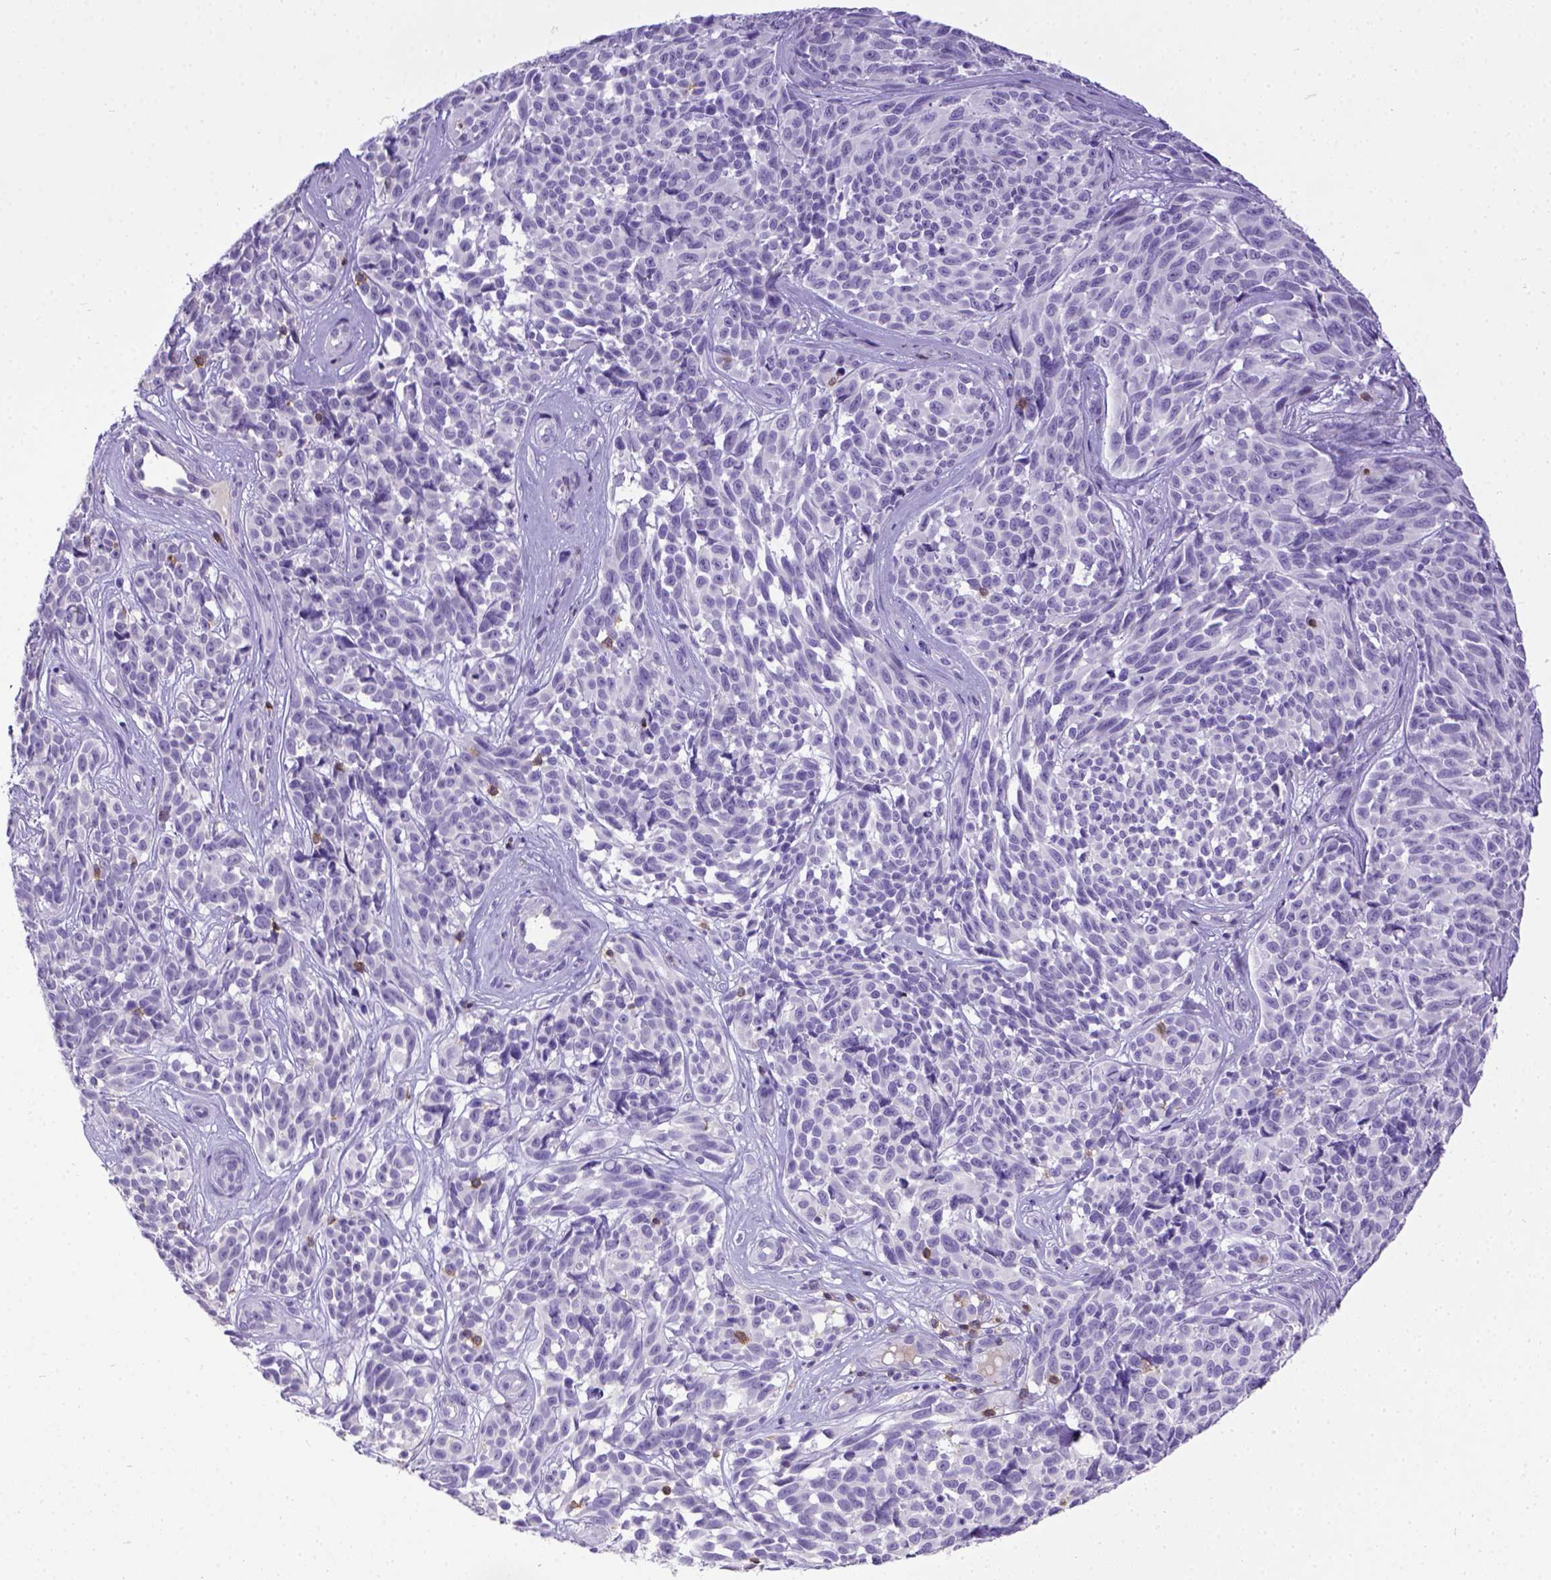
{"staining": {"intensity": "negative", "quantity": "none", "location": "none"}, "tissue": "melanoma", "cell_type": "Tumor cells", "image_type": "cancer", "snomed": [{"axis": "morphology", "description": "Malignant melanoma, NOS"}, {"axis": "topography", "description": "Skin"}], "caption": "Melanoma was stained to show a protein in brown. There is no significant expression in tumor cells.", "gene": "CD3E", "patient": {"sex": "female", "age": 88}}